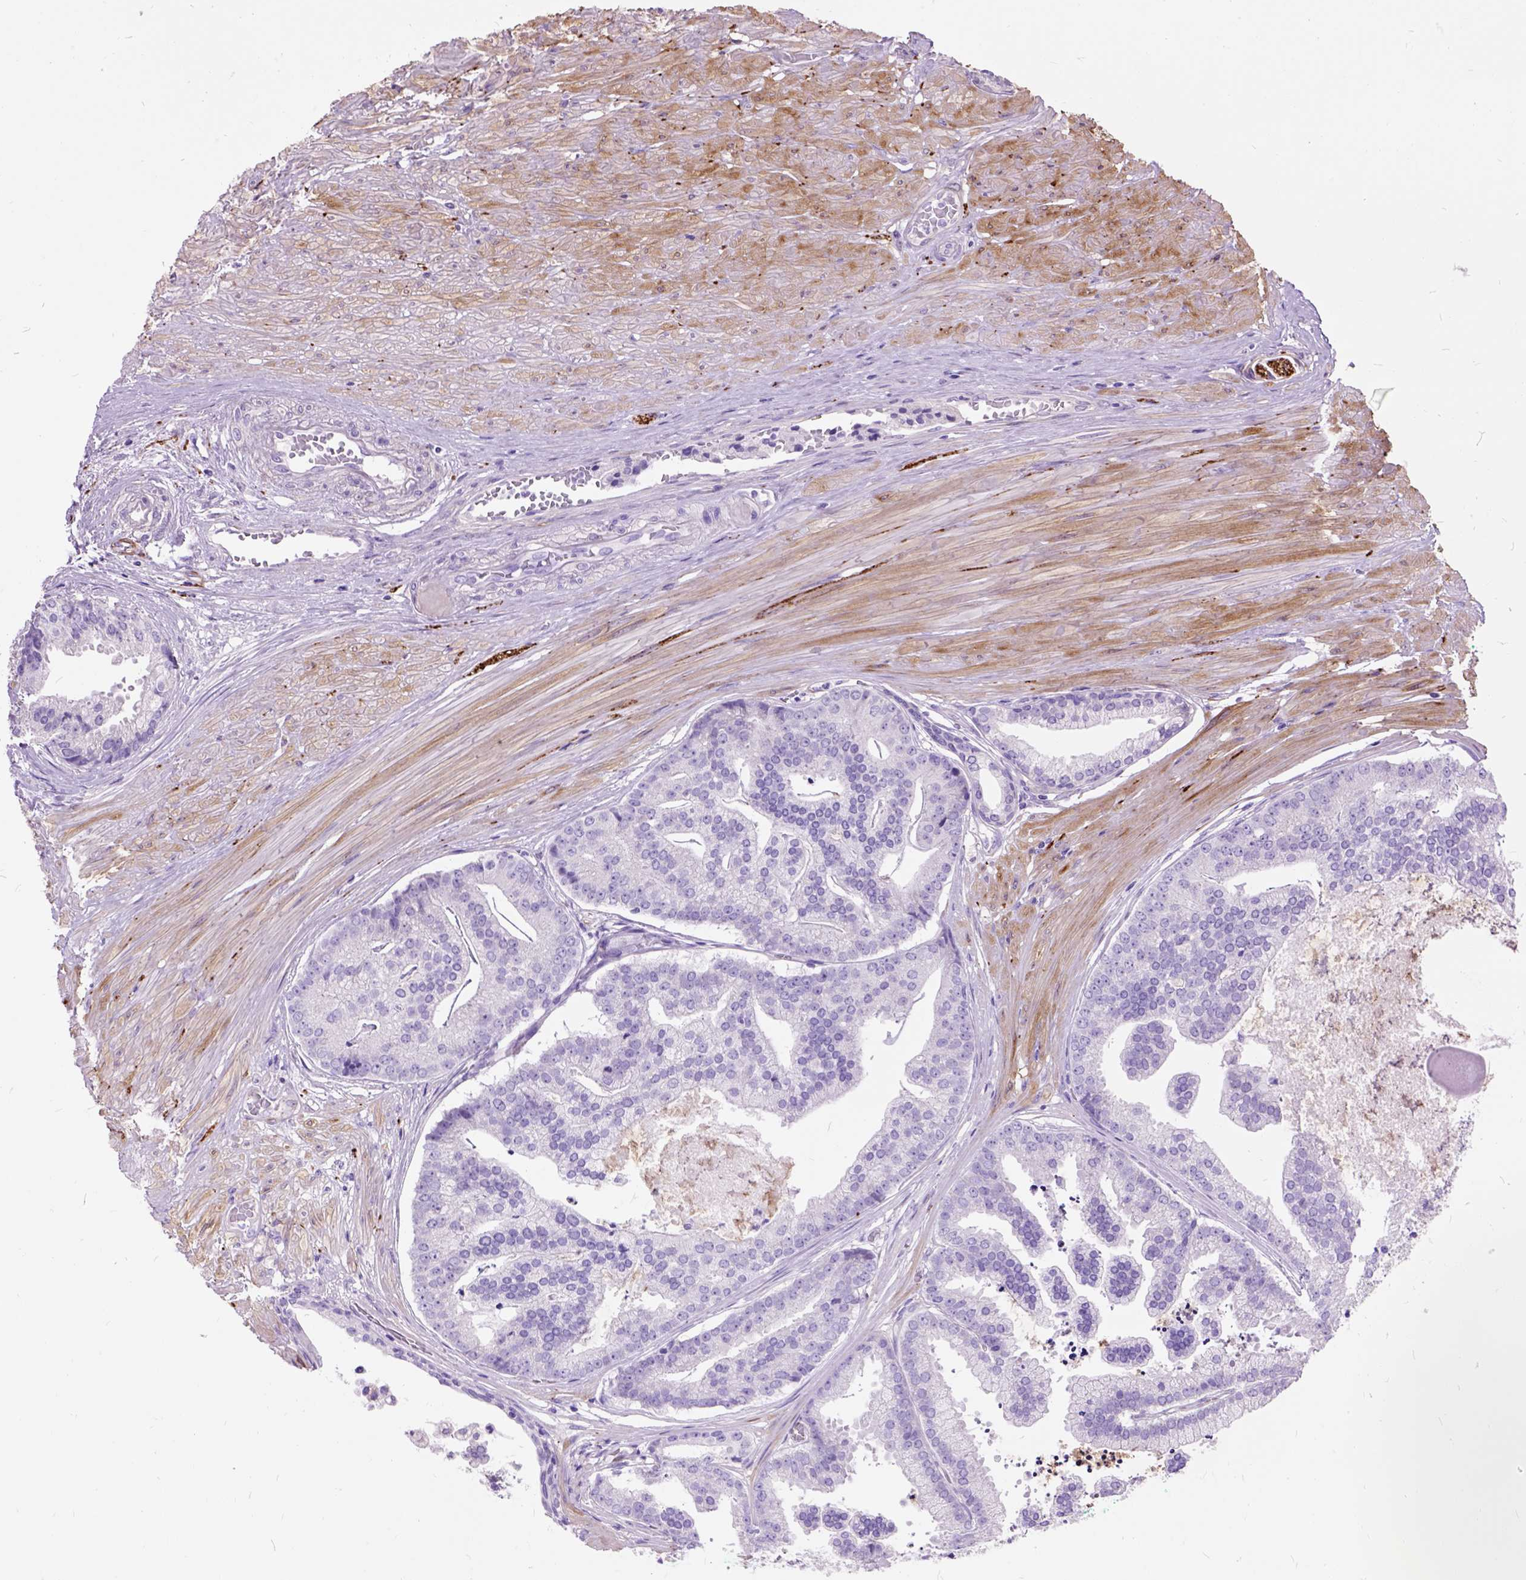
{"staining": {"intensity": "negative", "quantity": "none", "location": "none"}, "tissue": "prostate cancer", "cell_type": "Tumor cells", "image_type": "cancer", "snomed": [{"axis": "morphology", "description": "Adenocarcinoma, NOS"}, {"axis": "topography", "description": "Prostate and seminal vesicle, NOS"}, {"axis": "topography", "description": "Prostate"}], "caption": "The photomicrograph displays no significant positivity in tumor cells of prostate cancer. (Immunohistochemistry, brightfield microscopy, high magnification).", "gene": "MAPT", "patient": {"sex": "male", "age": 44}}